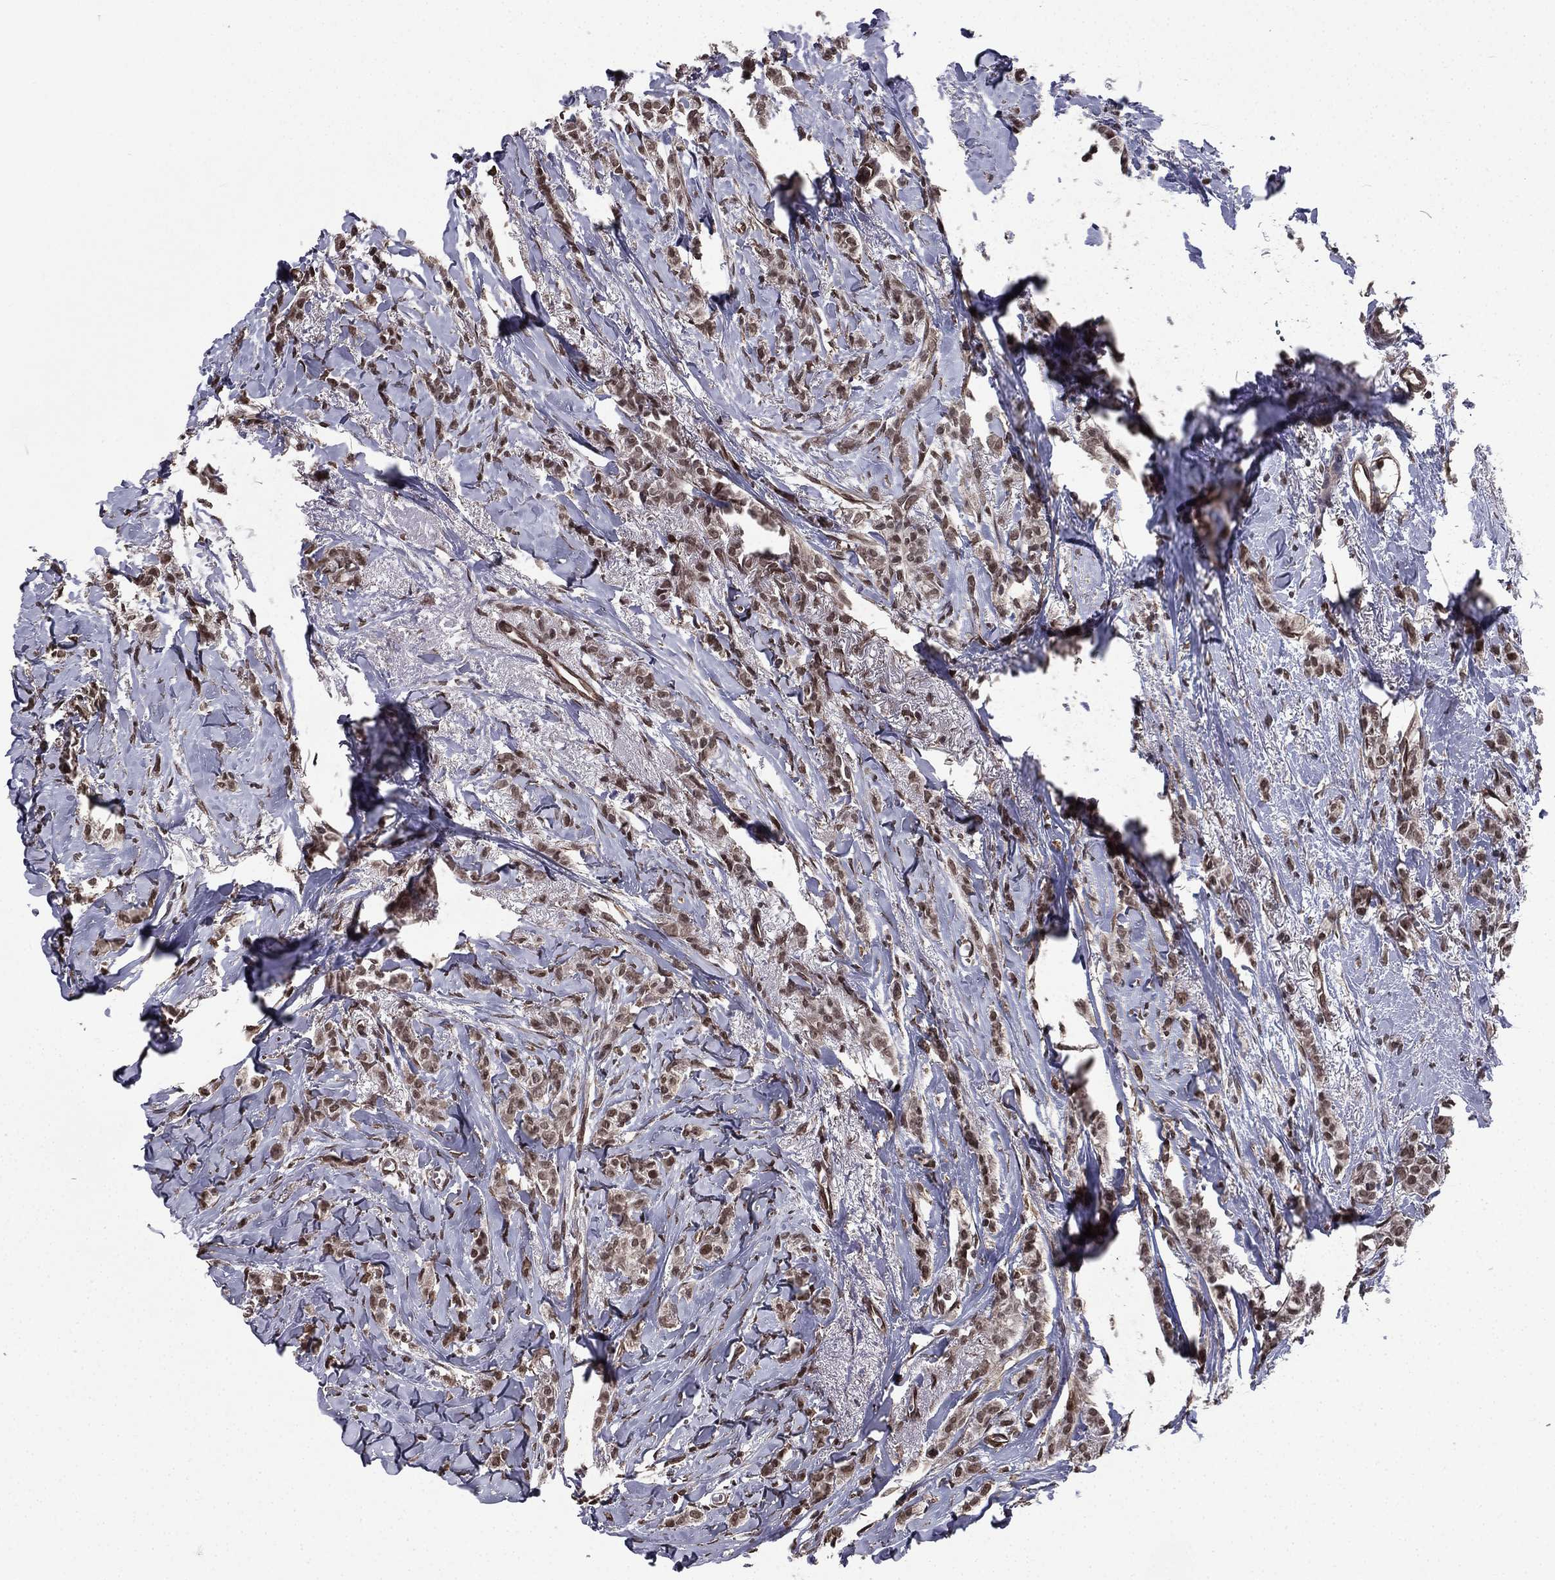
{"staining": {"intensity": "moderate", "quantity": "25%-75%", "location": "nuclear"}, "tissue": "breast cancer", "cell_type": "Tumor cells", "image_type": "cancer", "snomed": [{"axis": "morphology", "description": "Duct carcinoma"}, {"axis": "topography", "description": "Breast"}], "caption": "Moderate nuclear expression is seen in about 25%-75% of tumor cells in intraductal carcinoma (breast). The staining was performed using DAB to visualize the protein expression in brown, while the nuclei were stained in blue with hematoxylin (Magnification: 20x).", "gene": "RARB", "patient": {"sex": "female", "age": 85}}